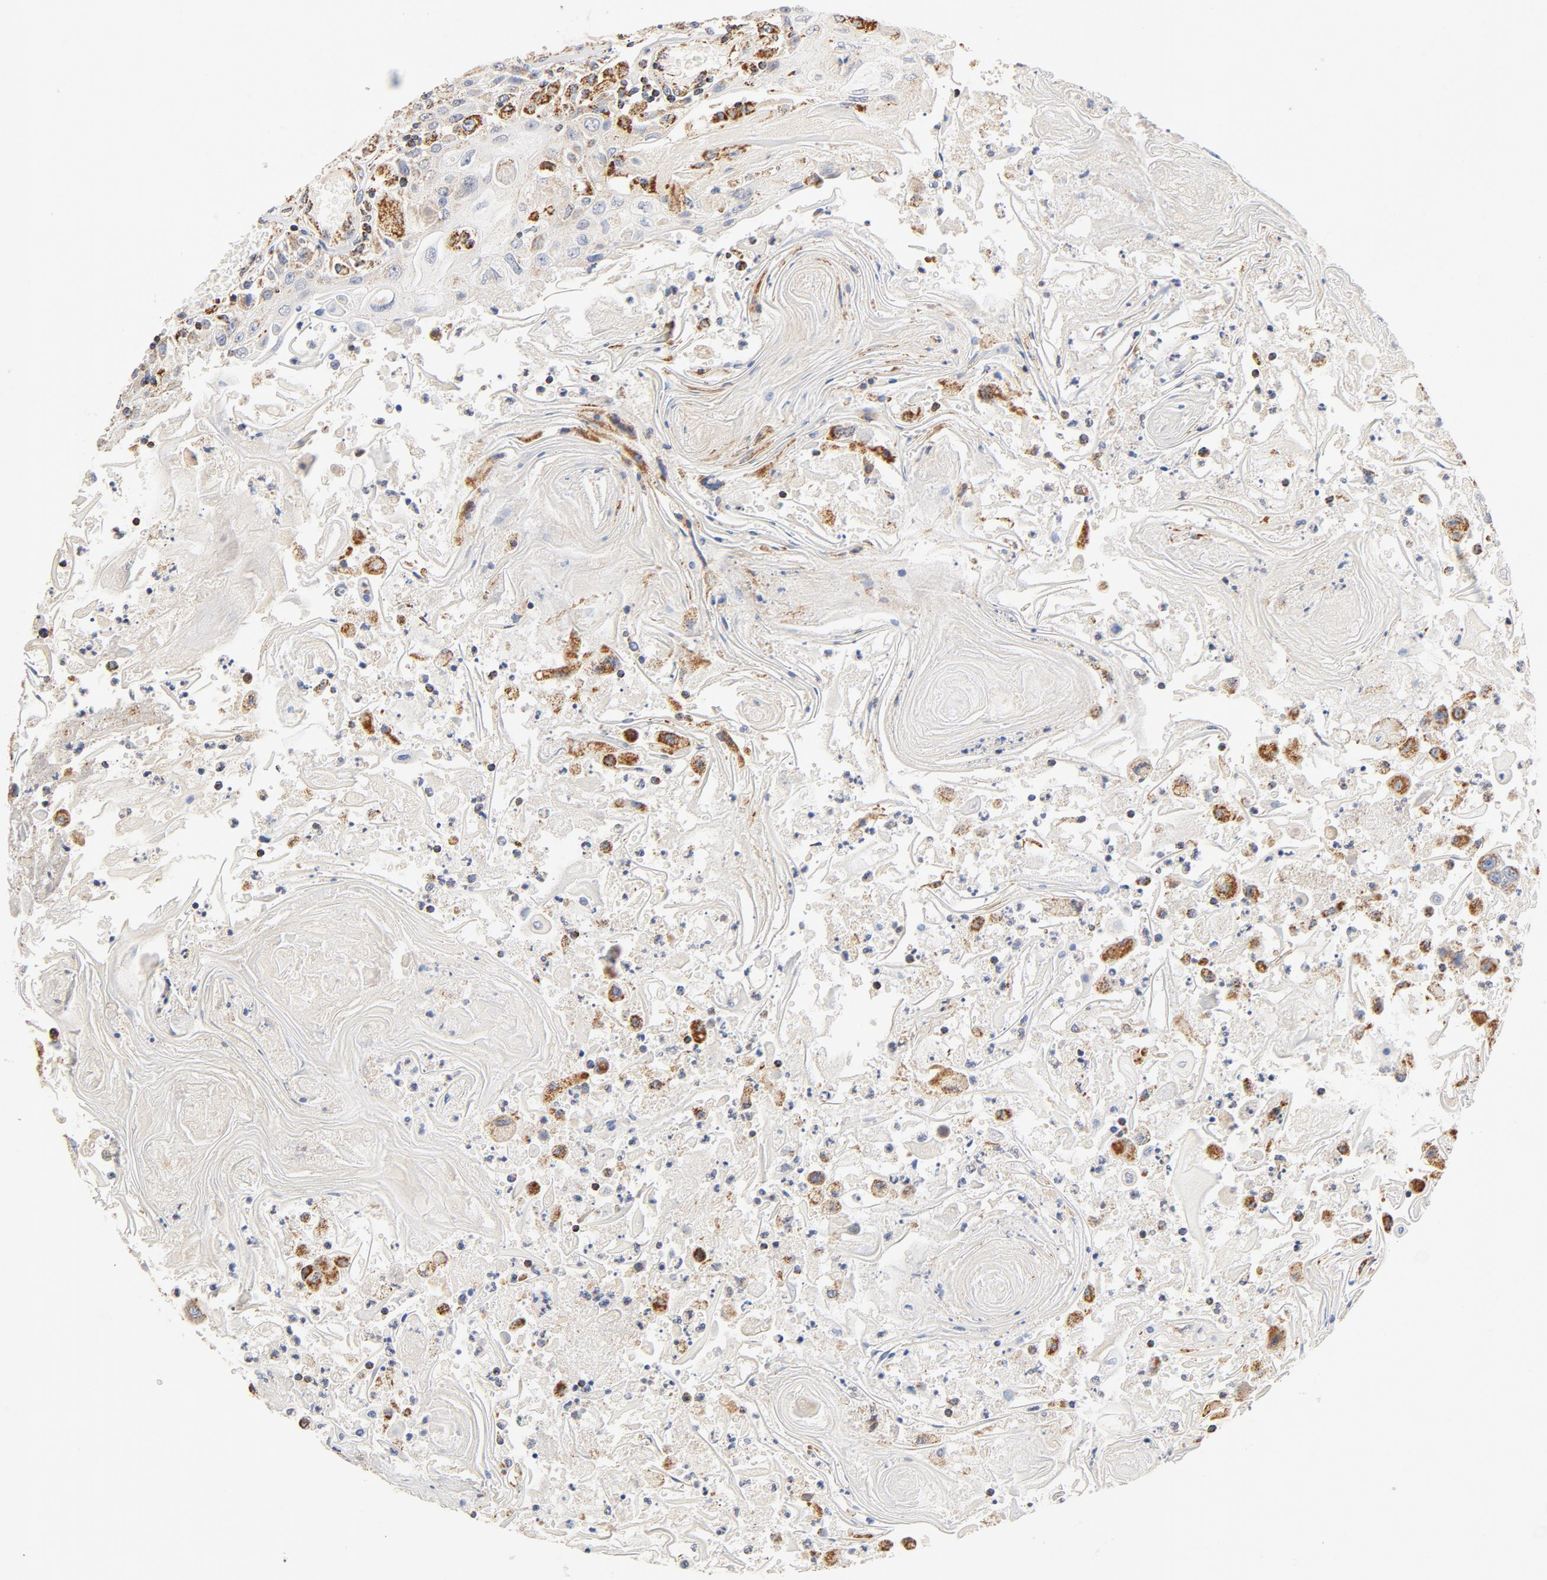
{"staining": {"intensity": "weak", "quantity": "25%-75%", "location": "cytoplasmic/membranous"}, "tissue": "head and neck cancer", "cell_type": "Tumor cells", "image_type": "cancer", "snomed": [{"axis": "morphology", "description": "Squamous cell carcinoma, NOS"}, {"axis": "topography", "description": "Oral tissue"}, {"axis": "topography", "description": "Head-Neck"}], "caption": "Weak cytoplasmic/membranous protein expression is seen in approximately 25%-75% of tumor cells in head and neck squamous cell carcinoma. The staining was performed using DAB (3,3'-diaminobenzidine) to visualize the protein expression in brown, while the nuclei were stained in blue with hematoxylin (Magnification: 20x).", "gene": "COX4I1", "patient": {"sex": "female", "age": 76}}